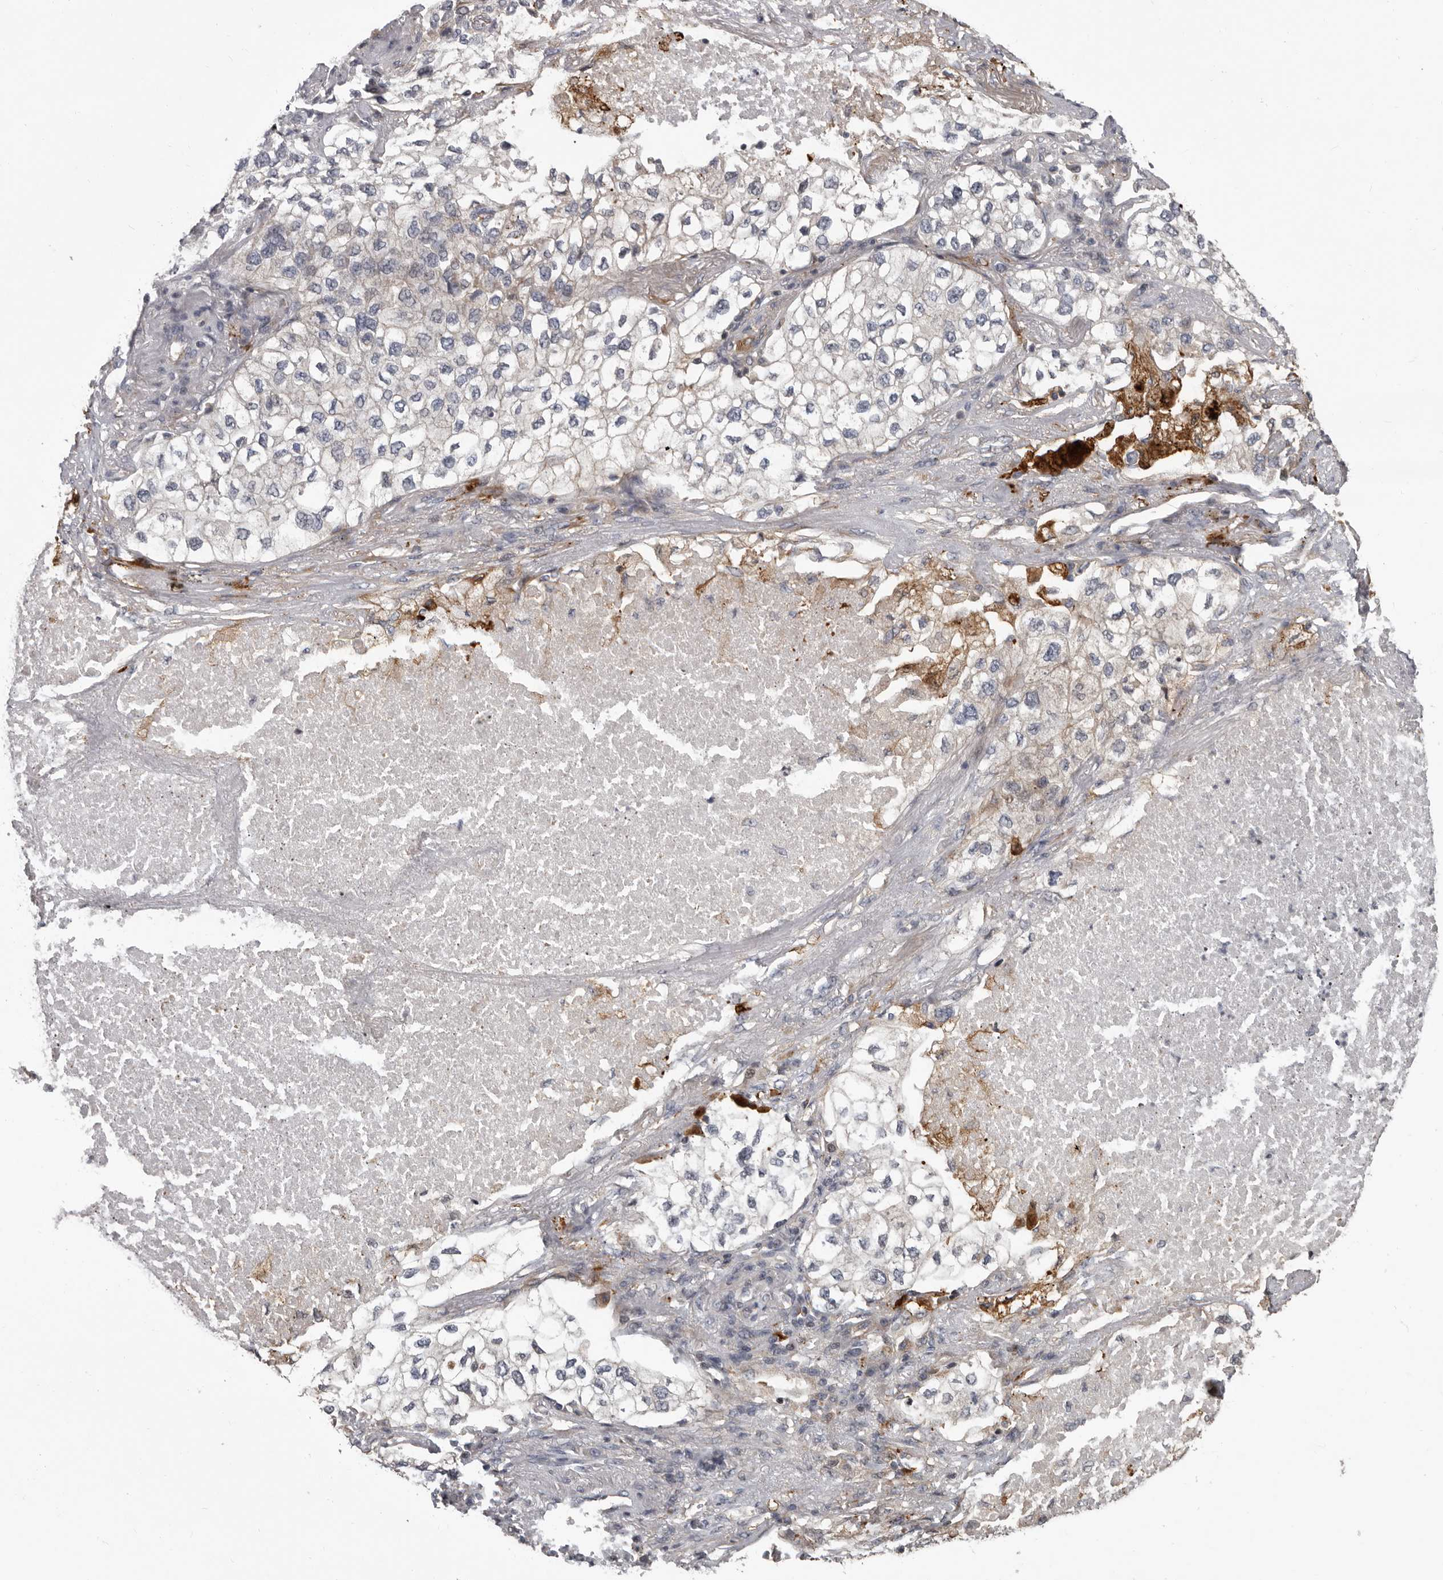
{"staining": {"intensity": "negative", "quantity": "none", "location": "none"}, "tissue": "lung cancer", "cell_type": "Tumor cells", "image_type": "cancer", "snomed": [{"axis": "morphology", "description": "Adenocarcinoma, NOS"}, {"axis": "topography", "description": "Lung"}], "caption": "The IHC histopathology image has no significant expression in tumor cells of lung cancer tissue. (Brightfield microscopy of DAB IHC at high magnification).", "gene": "FGFR4", "patient": {"sex": "male", "age": 63}}